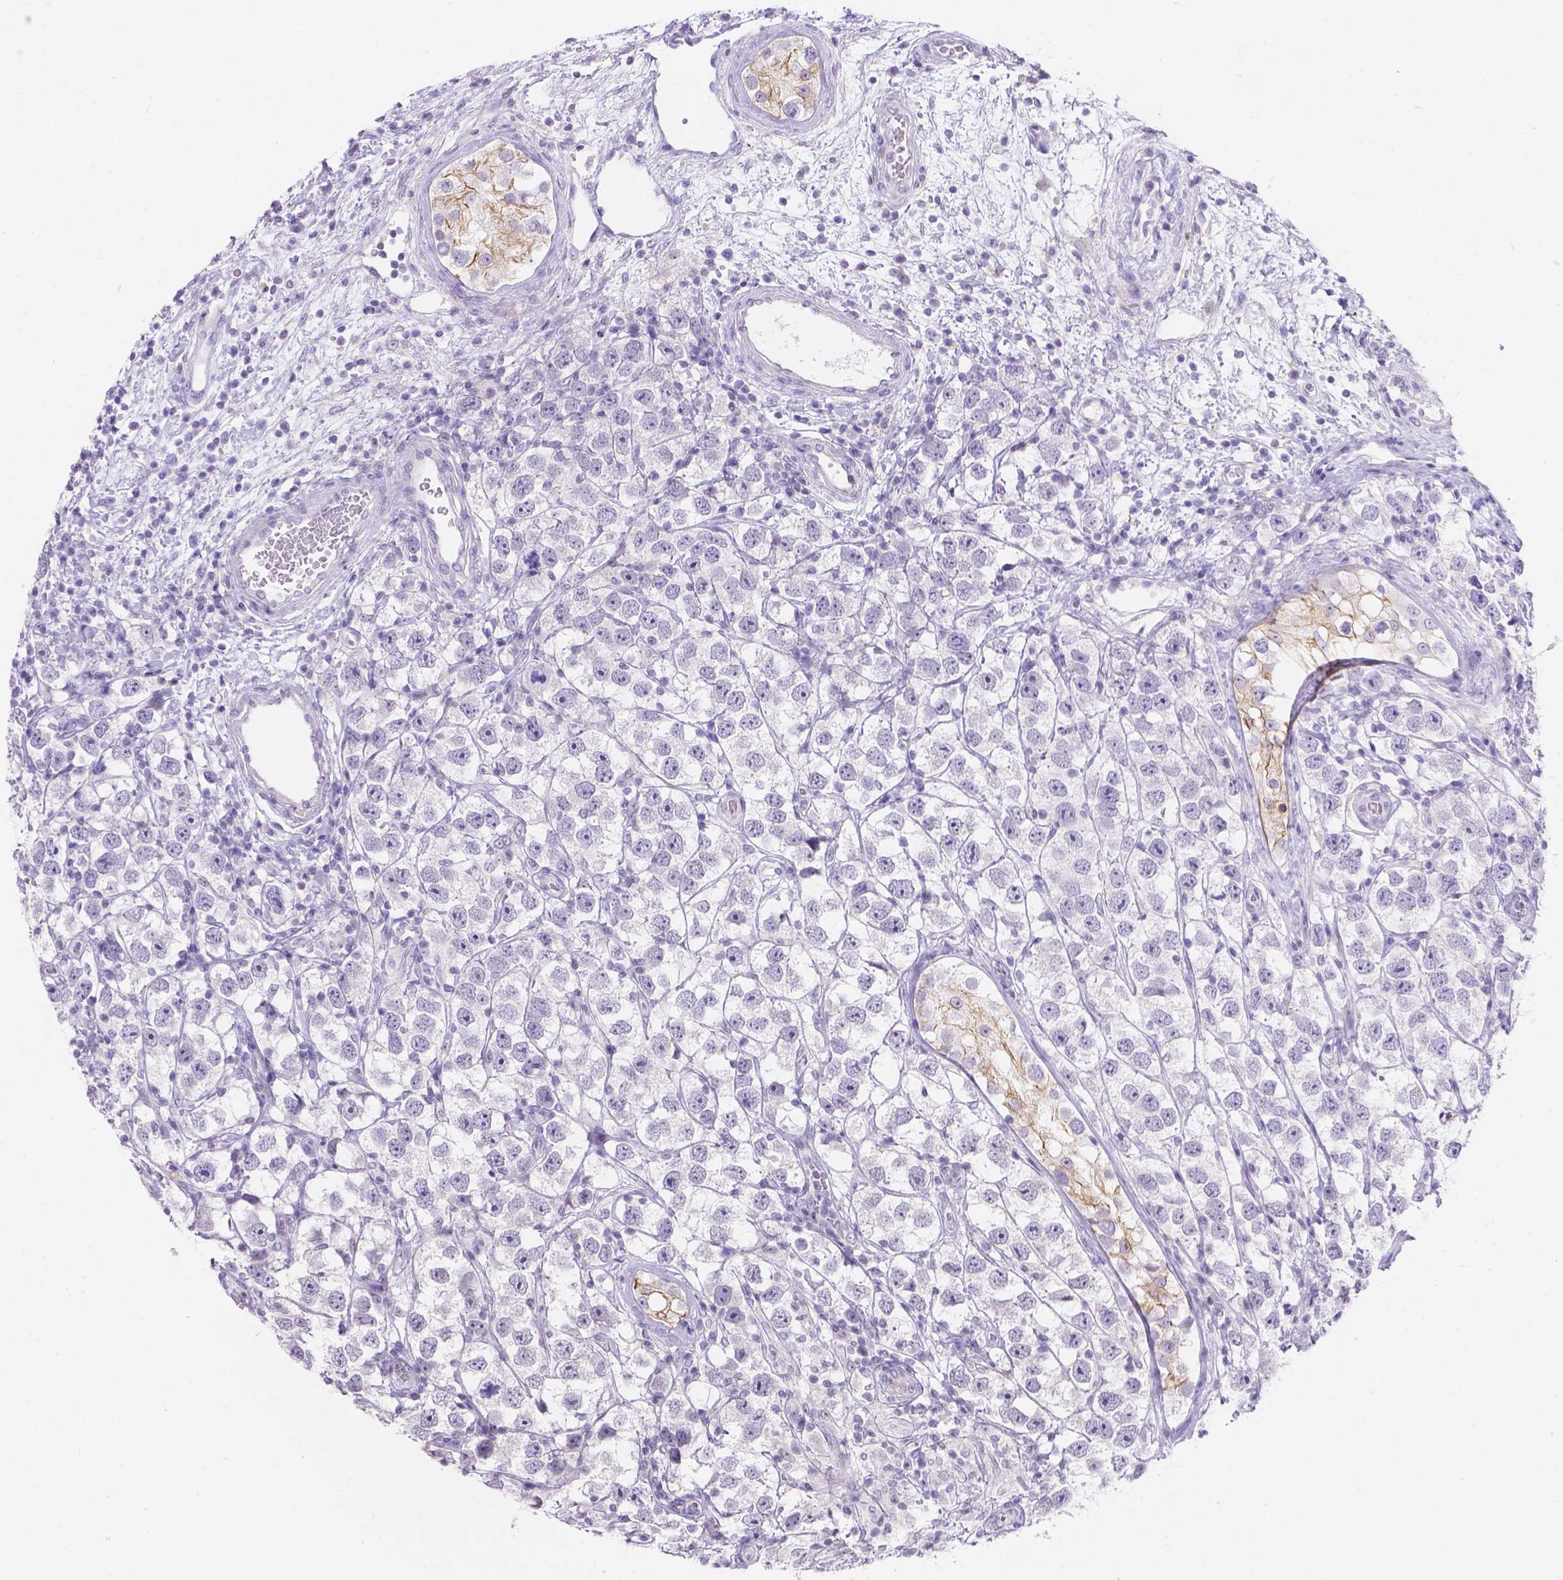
{"staining": {"intensity": "moderate", "quantity": "<25%", "location": "cytoplasmic/membranous"}, "tissue": "testis cancer", "cell_type": "Tumor cells", "image_type": "cancer", "snomed": [{"axis": "morphology", "description": "Seminoma, NOS"}, {"axis": "topography", "description": "Testis"}], "caption": "Moderate cytoplasmic/membranous positivity for a protein is seen in approximately <25% of tumor cells of seminoma (testis) using immunohistochemistry (IHC).", "gene": "DMWD", "patient": {"sex": "male", "age": 26}}